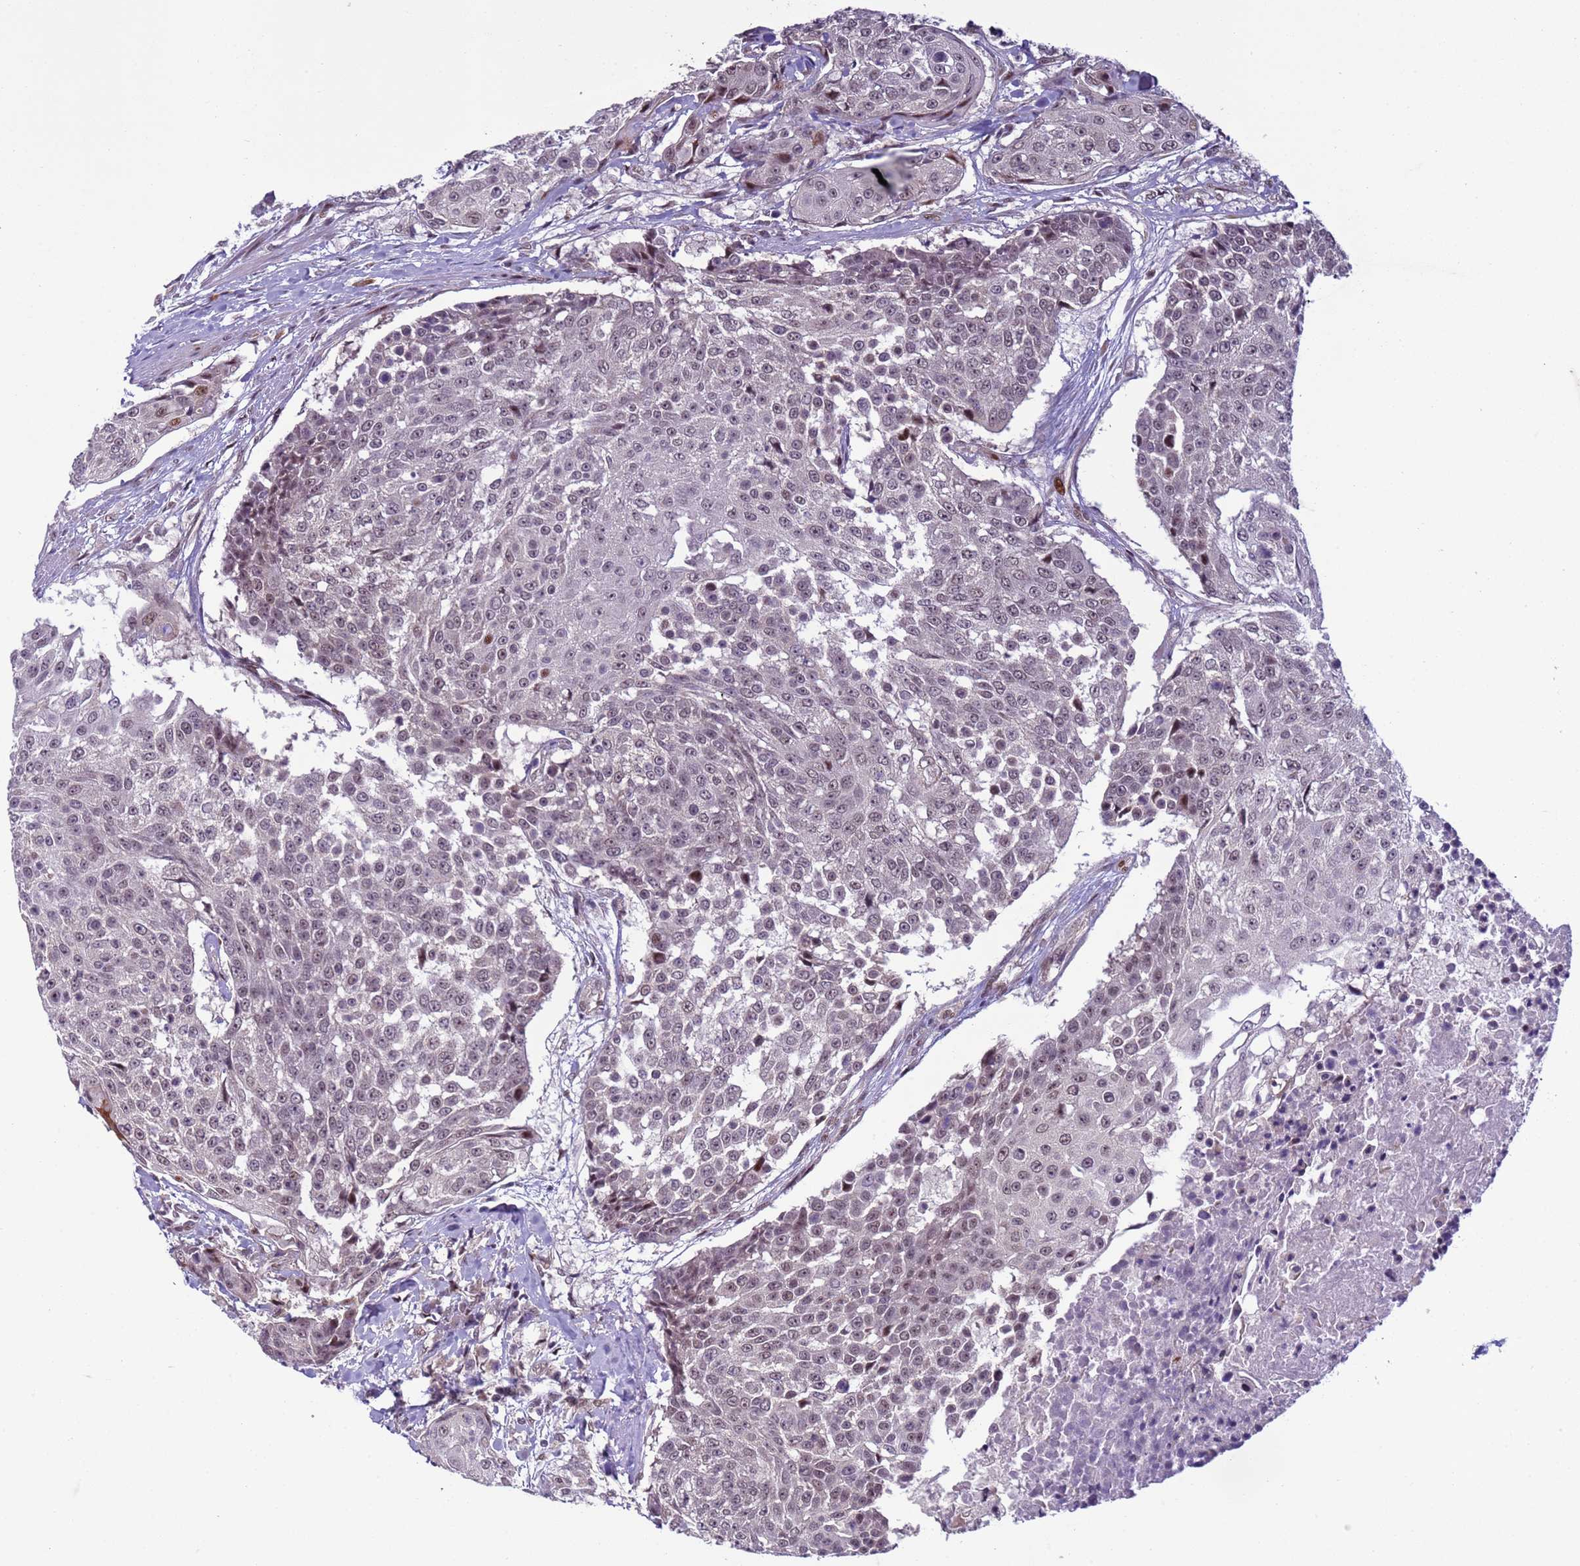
{"staining": {"intensity": "weak", "quantity": "<25%", "location": "nuclear"}, "tissue": "urothelial cancer", "cell_type": "Tumor cells", "image_type": "cancer", "snomed": [{"axis": "morphology", "description": "Urothelial carcinoma, High grade"}, {"axis": "topography", "description": "Urinary bladder"}], "caption": "This is an immunohistochemistry image of human urothelial carcinoma (high-grade). There is no expression in tumor cells.", "gene": "SHC3", "patient": {"sex": "female", "age": 63}}